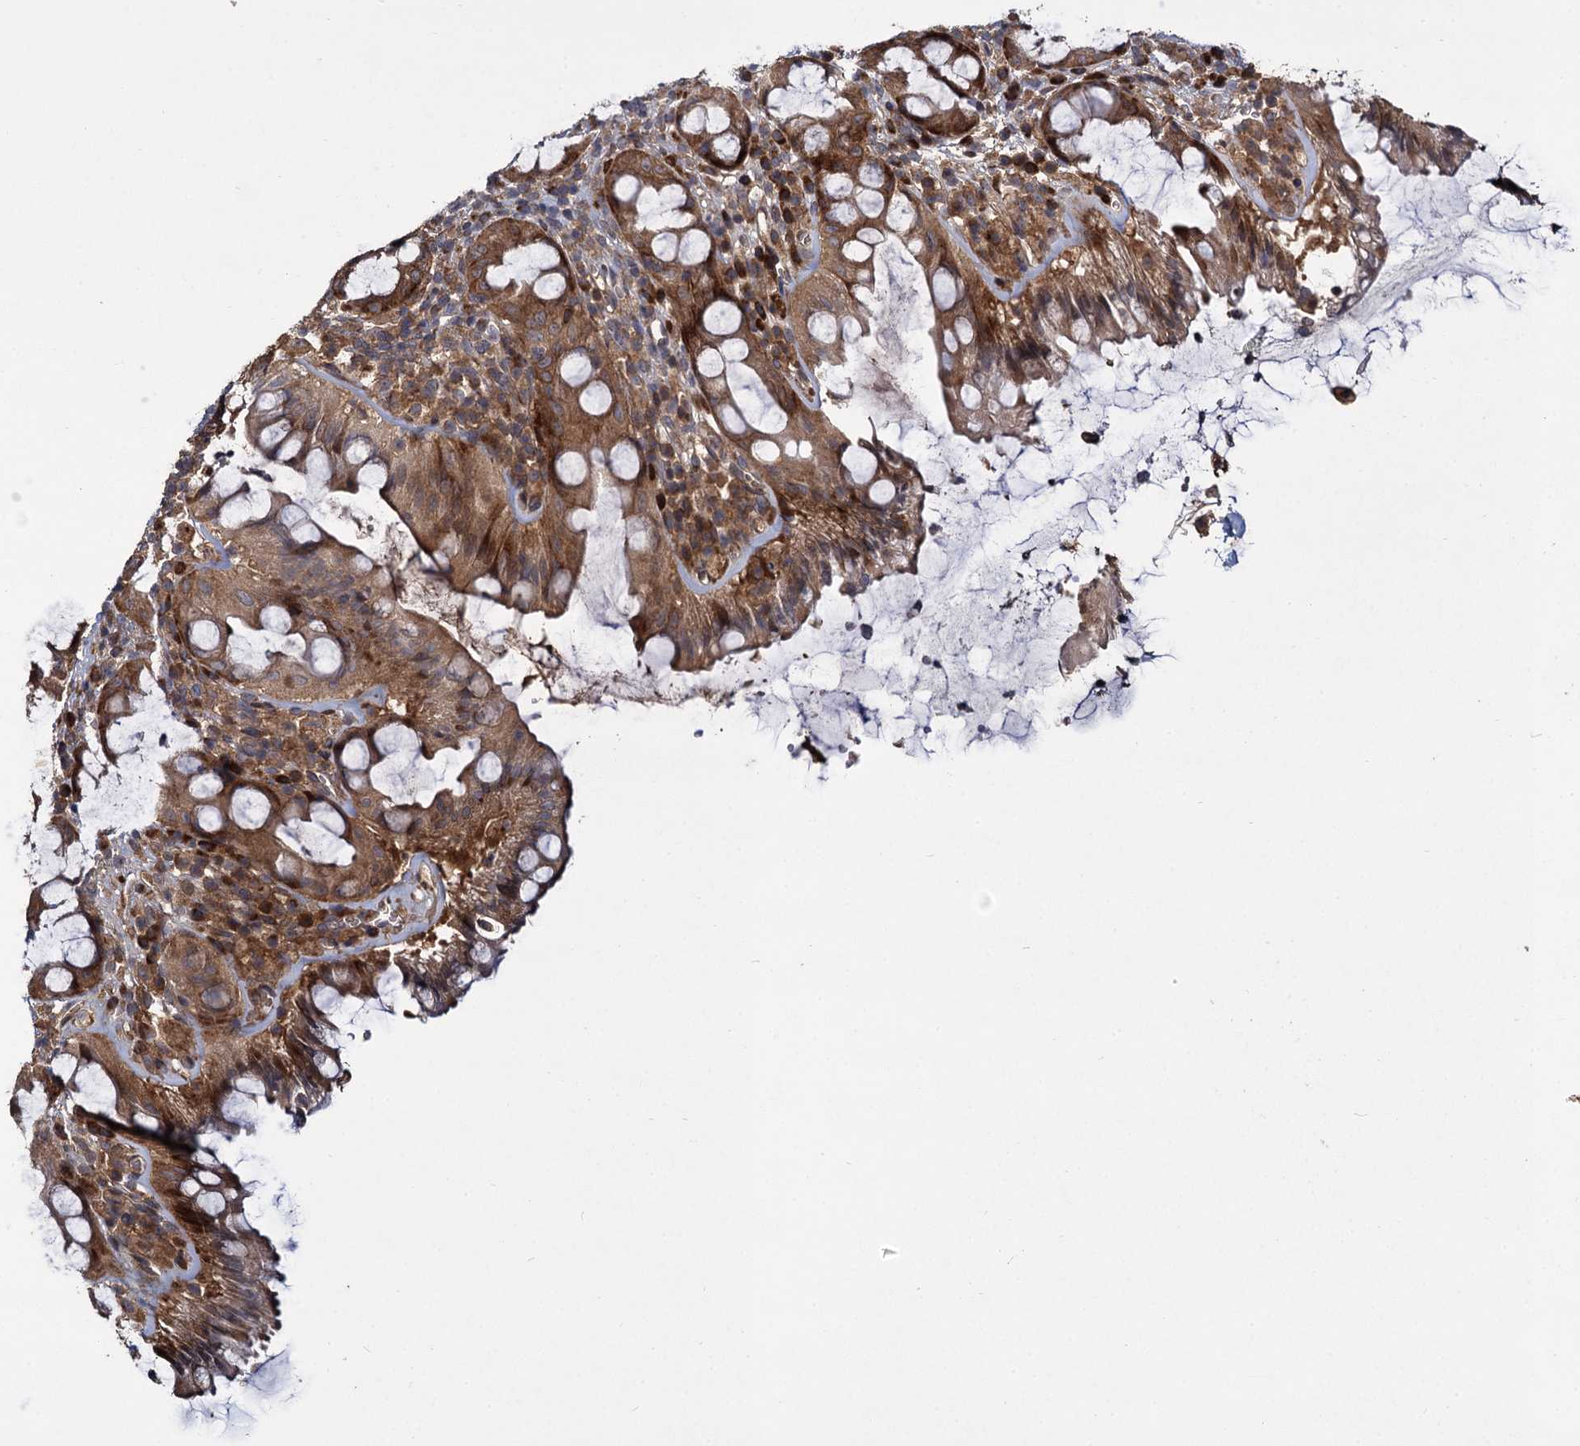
{"staining": {"intensity": "strong", "quantity": ">75%", "location": "cytoplasmic/membranous"}, "tissue": "rectum", "cell_type": "Glandular cells", "image_type": "normal", "snomed": [{"axis": "morphology", "description": "Normal tissue, NOS"}, {"axis": "topography", "description": "Rectum"}], "caption": "An image of rectum stained for a protein displays strong cytoplasmic/membranous brown staining in glandular cells.", "gene": "INPPL1", "patient": {"sex": "female", "age": 57}}